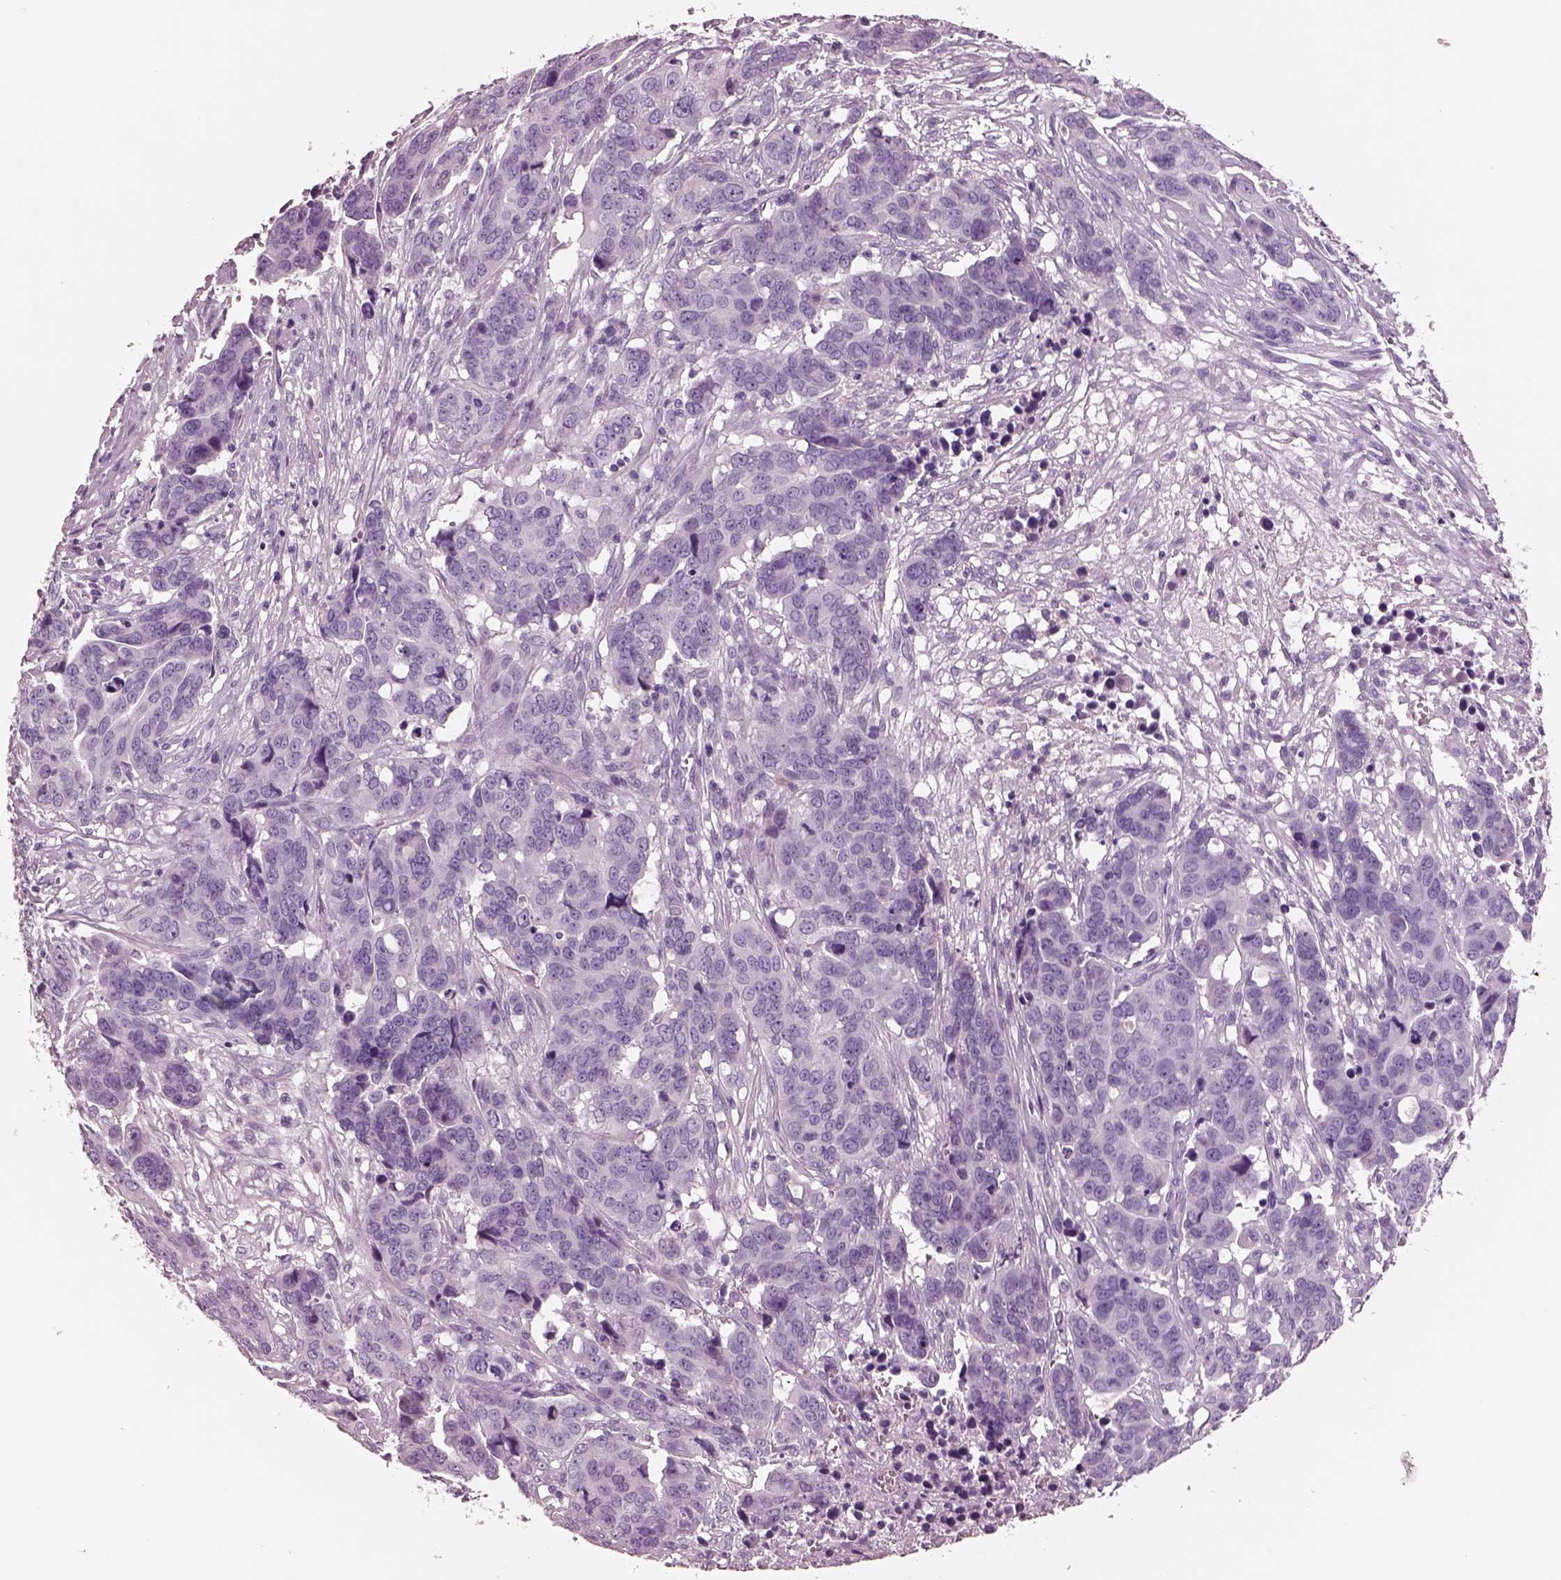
{"staining": {"intensity": "negative", "quantity": "none", "location": "none"}, "tissue": "ovarian cancer", "cell_type": "Tumor cells", "image_type": "cancer", "snomed": [{"axis": "morphology", "description": "Carcinoma, endometroid"}, {"axis": "topography", "description": "Ovary"}], "caption": "IHC image of neoplastic tissue: human ovarian cancer stained with DAB (3,3'-diaminobenzidine) exhibits no significant protein staining in tumor cells.", "gene": "IGLL1", "patient": {"sex": "female", "age": 78}}